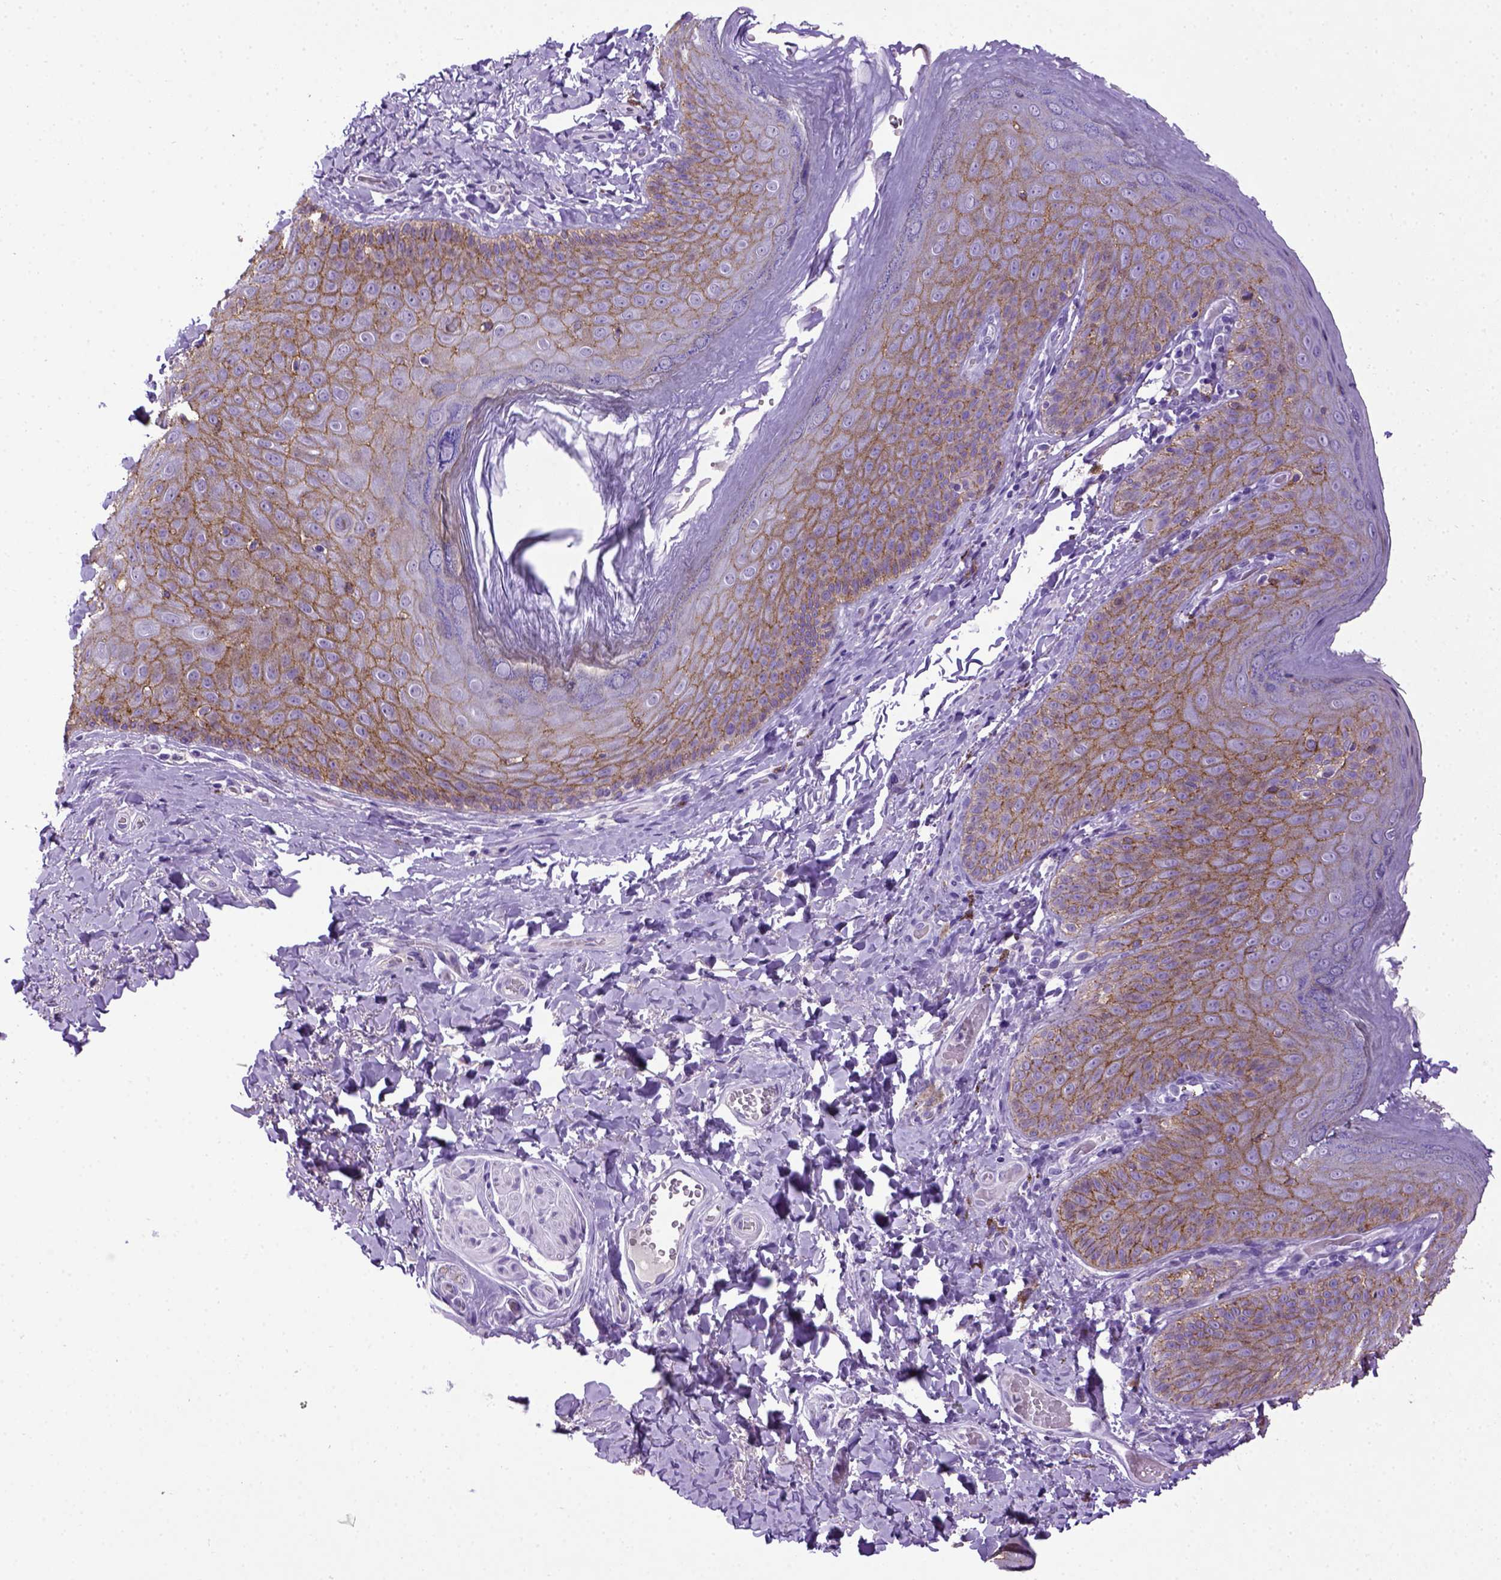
{"staining": {"intensity": "moderate", "quantity": ">75%", "location": "cytoplasmic/membranous"}, "tissue": "skin", "cell_type": "Epidermal cells", "image_type": "normal", "snomed": [{"axis": "morphology", "description": "Normal tissue, NOS"}, {"axis": "topography", "description": "Anal"}], "caption": "A medium amount of moderate cytoplasmic/membranous expression is seen in about >75% of epidermal cells in unremarkable skin. The protein is shown in brown color, while the nuclei are stained blue.", "gene": "CDH1", "patient": {"sex": "male", "age": 53}}